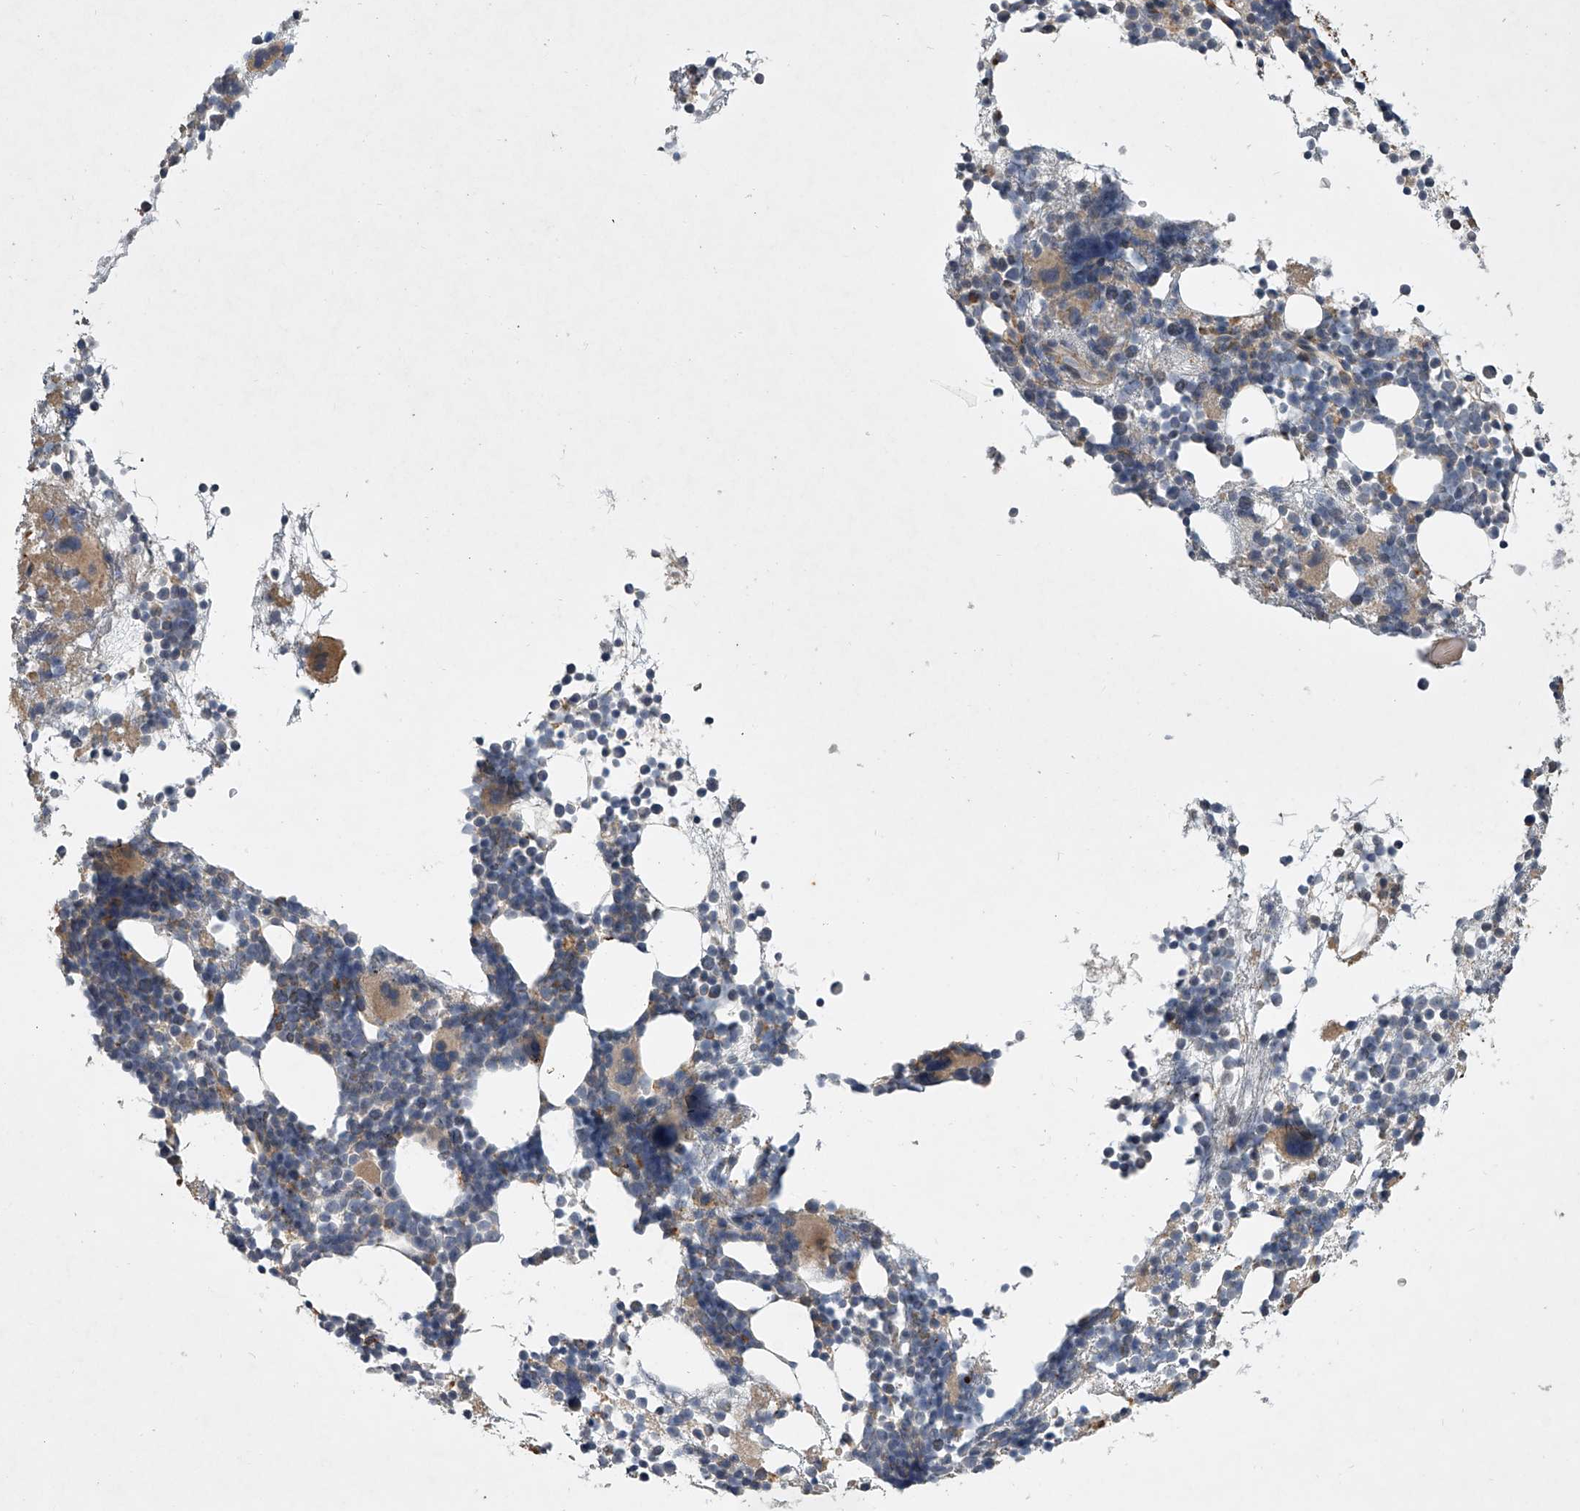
{"staining": {"intensity": "moderate", "quantity": "<25%", "location": "cytoplasmic/membranous"}, "tissue": "bone marrow", "cell_type": "Hematopoietic cells", "image_type": "normal", "snomed": [{"axis": "morphology", "description": "Normal tissue, NOS"}, {"axis": "topography", "description": "Bone marrow"}], "caption": "Bone marrow stained with immunohistochemistry (IHC) displays moderate cytoplasmic/membranous expression in about <25% of hematopoietic cells.", "gene": "DOCK9", "patient": {"sex": "female", "age": 57}}